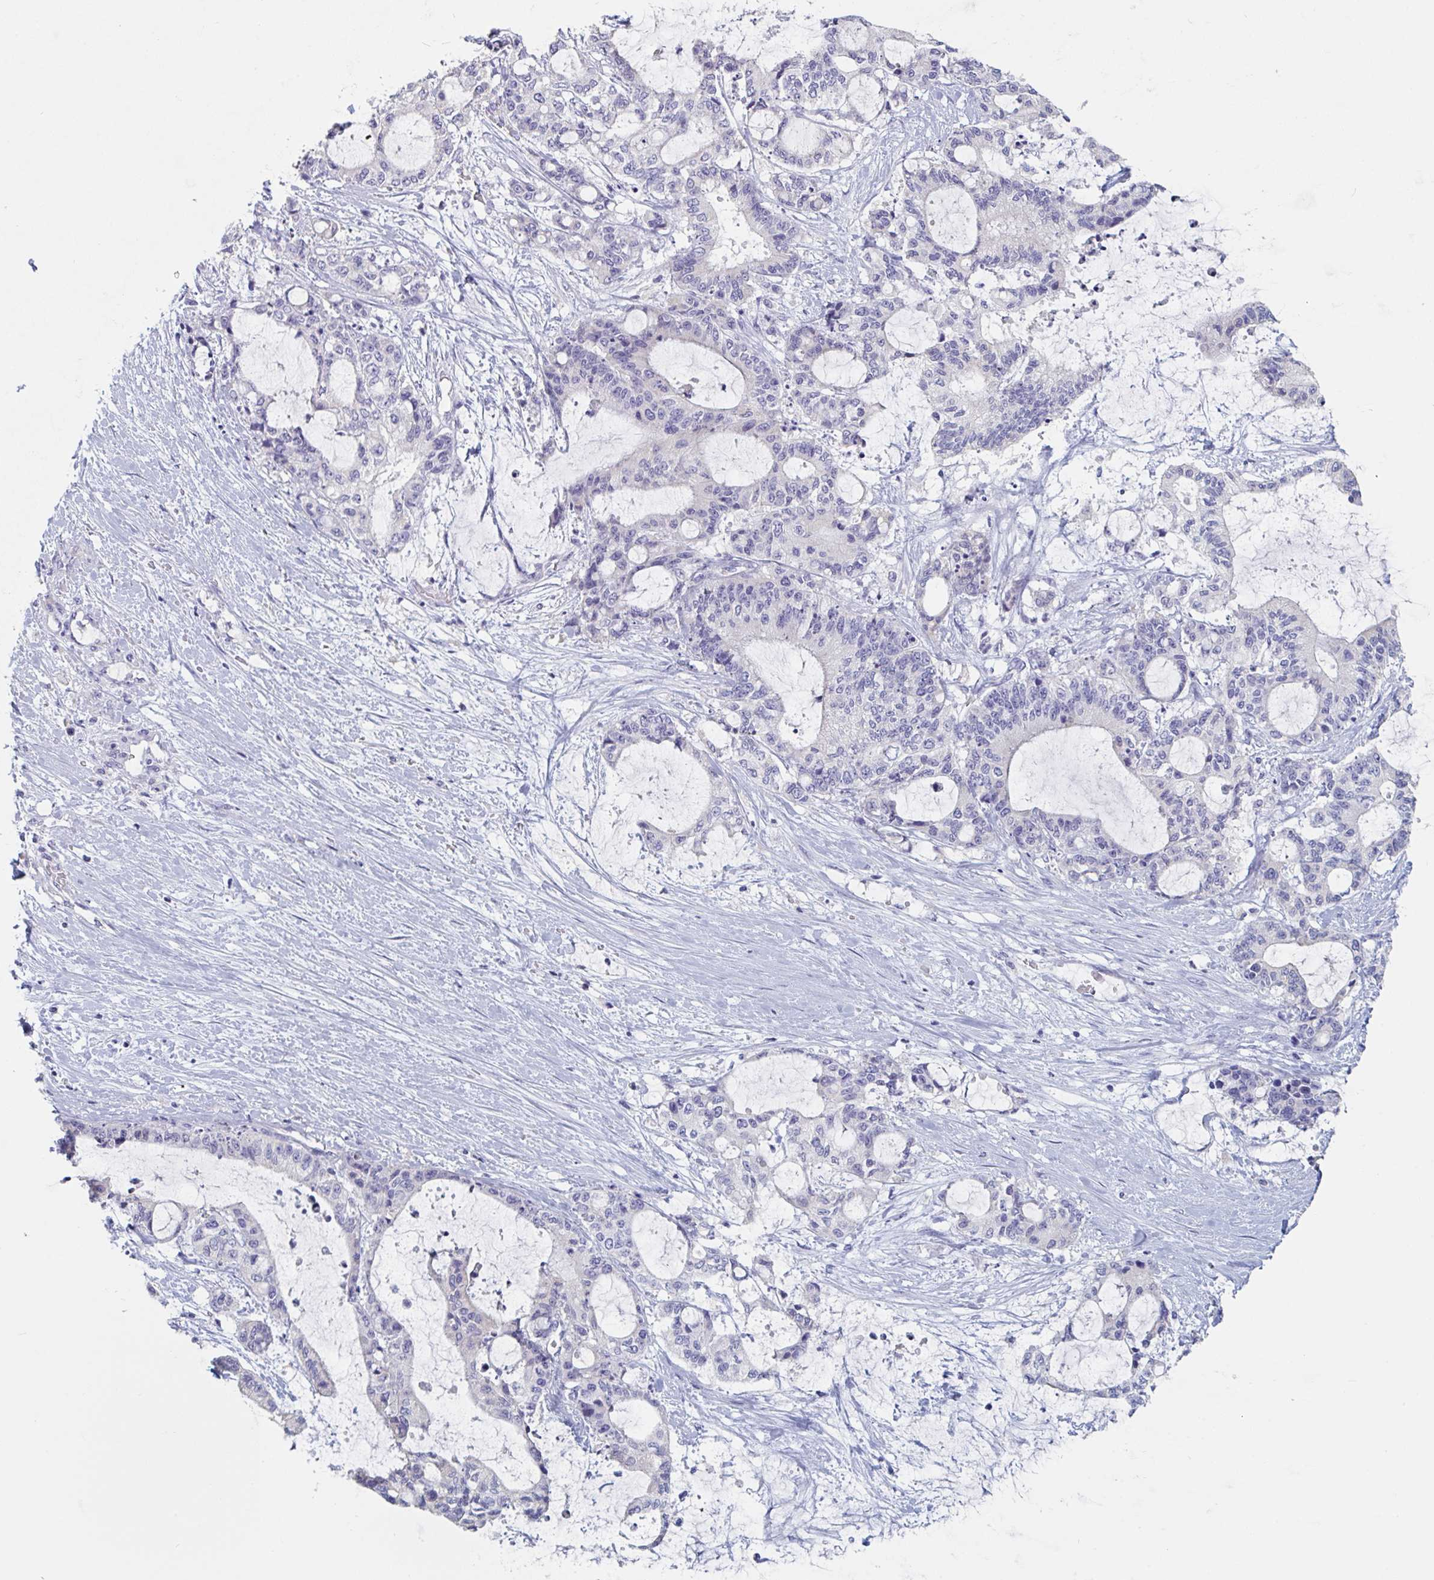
{"staining": {"intensity": "negative", "quantity": "none", "location": "none"}, "tissue": "liver cancer", "cell_type": "Tumor cells", "image_type": "cancer", "snomed": [{"axis": "morphology", "description": "Normal tissue, NOS"}, {"axis": "morphology", "description": "Cholangiocarcinoma"}, {"axis": "topography", "description": "Liver"}, {"axis": "topography", "description": "Peripheral nerve tissue"}], "caption": "There is no significant expression in tumor cells of liver cancer.", "gene": "ABHD16A", "patient": {"sex": "female", "age": 73}}